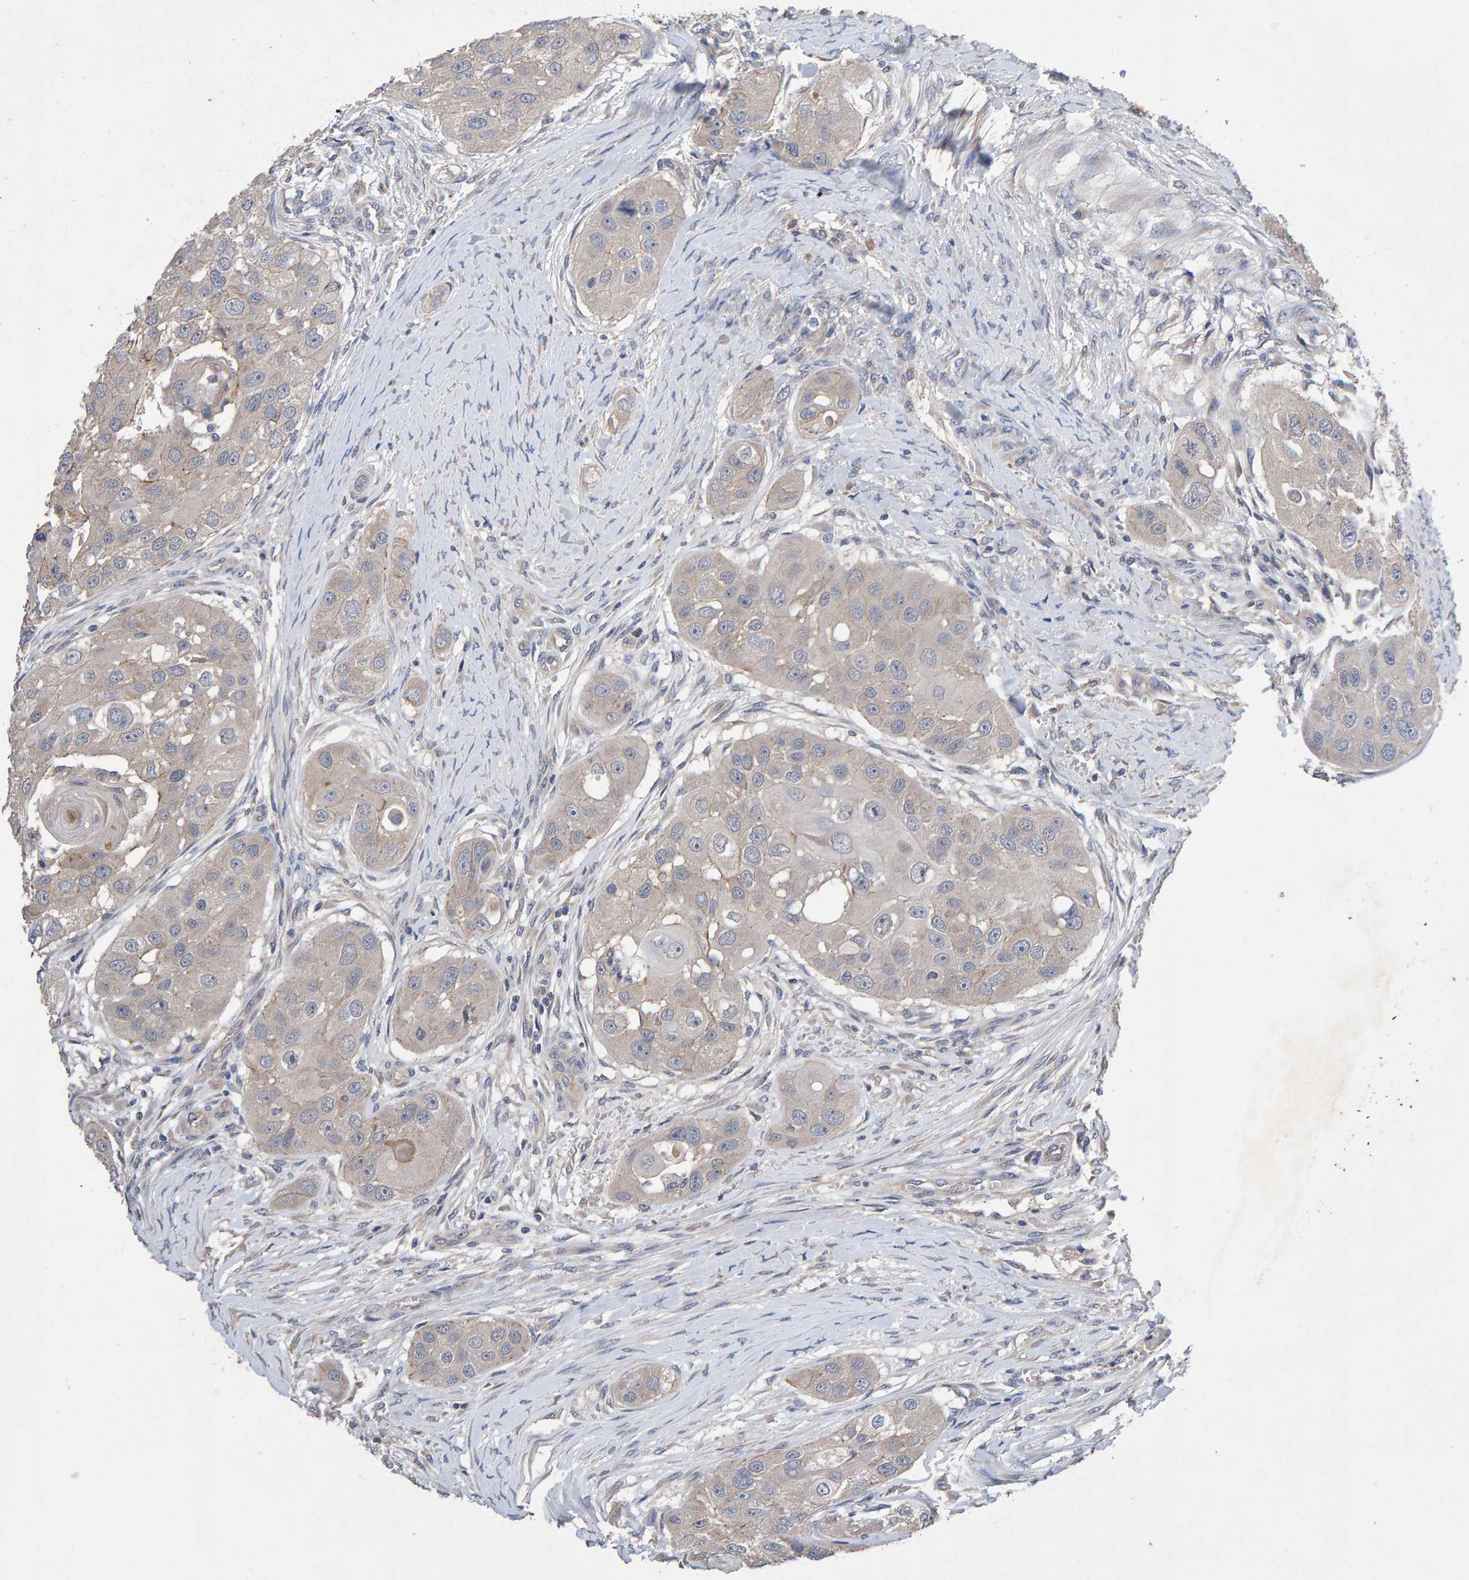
{"staining": {"intensity": "negative", "quantity": "none", "location": "none"}, "tissue": "head and neck cancer", "cell_type": "Tumor cells", "image_type": "cancer", "snomed": [{"axis": "morphology", "description": "Normal tissue, NOS"}, {"axis": "morphology", "description": "Squamous cell carcinoma, NOS"}, {"axis": "topography", "description": "Skeletal muscle"}, {"axis": "topography", "description": "Head-Neck"}], "caption": "IHC of human head and neck cancer exhibits no staining in tumor cells.", "gene": "EFR3A", "patient": {"sex": "male", "age": 51}}